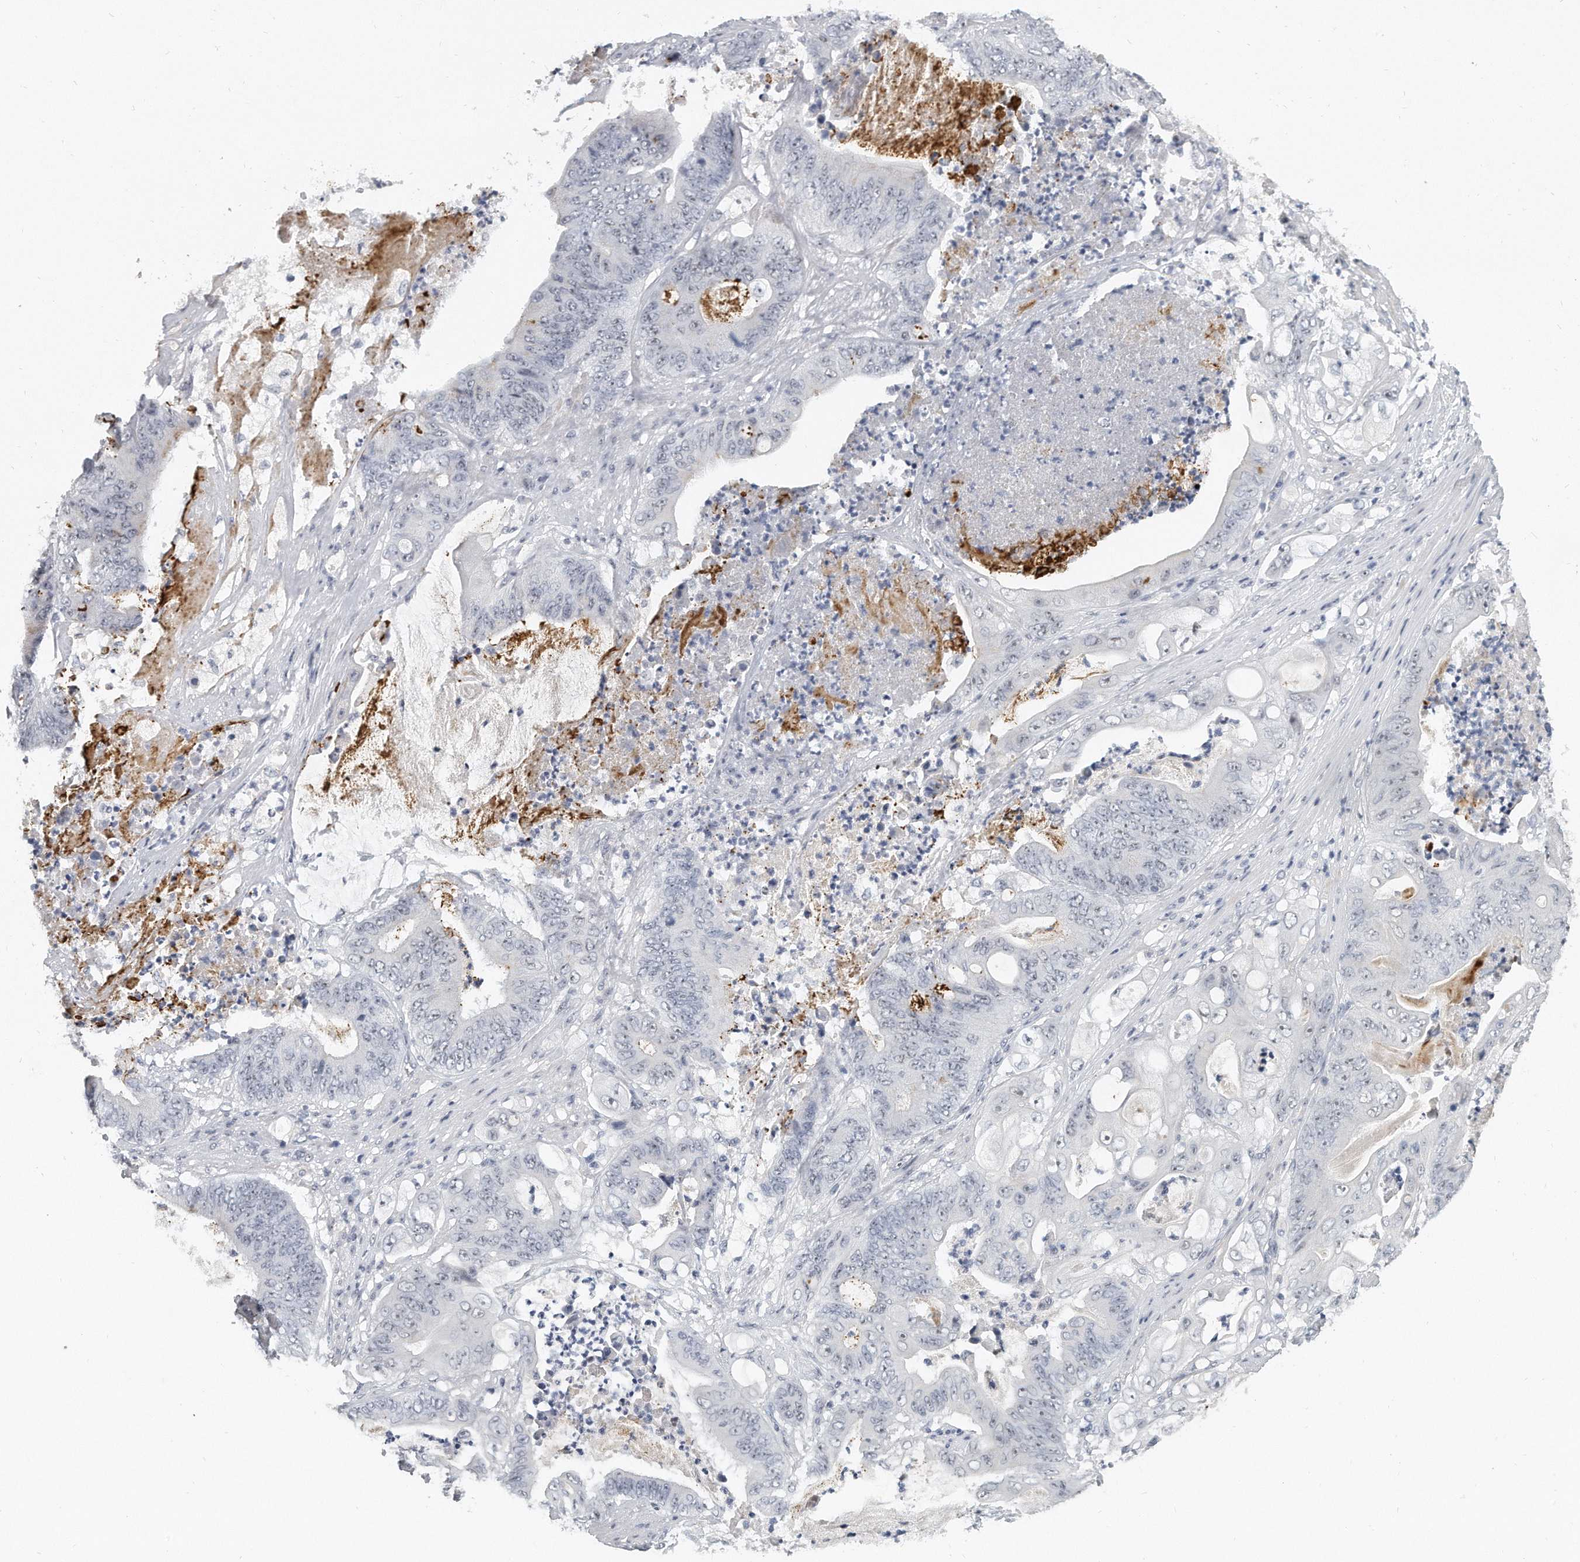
{"staining": {"intensity": "negative", "quantity": "none", "location": "none"}, "tissue": "stomach cancer", "cell_type": "Tumor cells", "image_type": "cancer", "snomed": [{"axis": "morphology", "description": "Adenocarcinoma, NOS"}, {"axis": "topography", "description": "Stomach"}], "caption": "Tumor cells show no significant positivity in stomach cancer (adenocarcinoma). Brightfield microscopy of immunohistochemistry stained with DAB (brown) and hematoxylin (blue), captured at high magnification.", "gene": "TFCP2L1", "patient": {"sex": "female", "age": 73}}